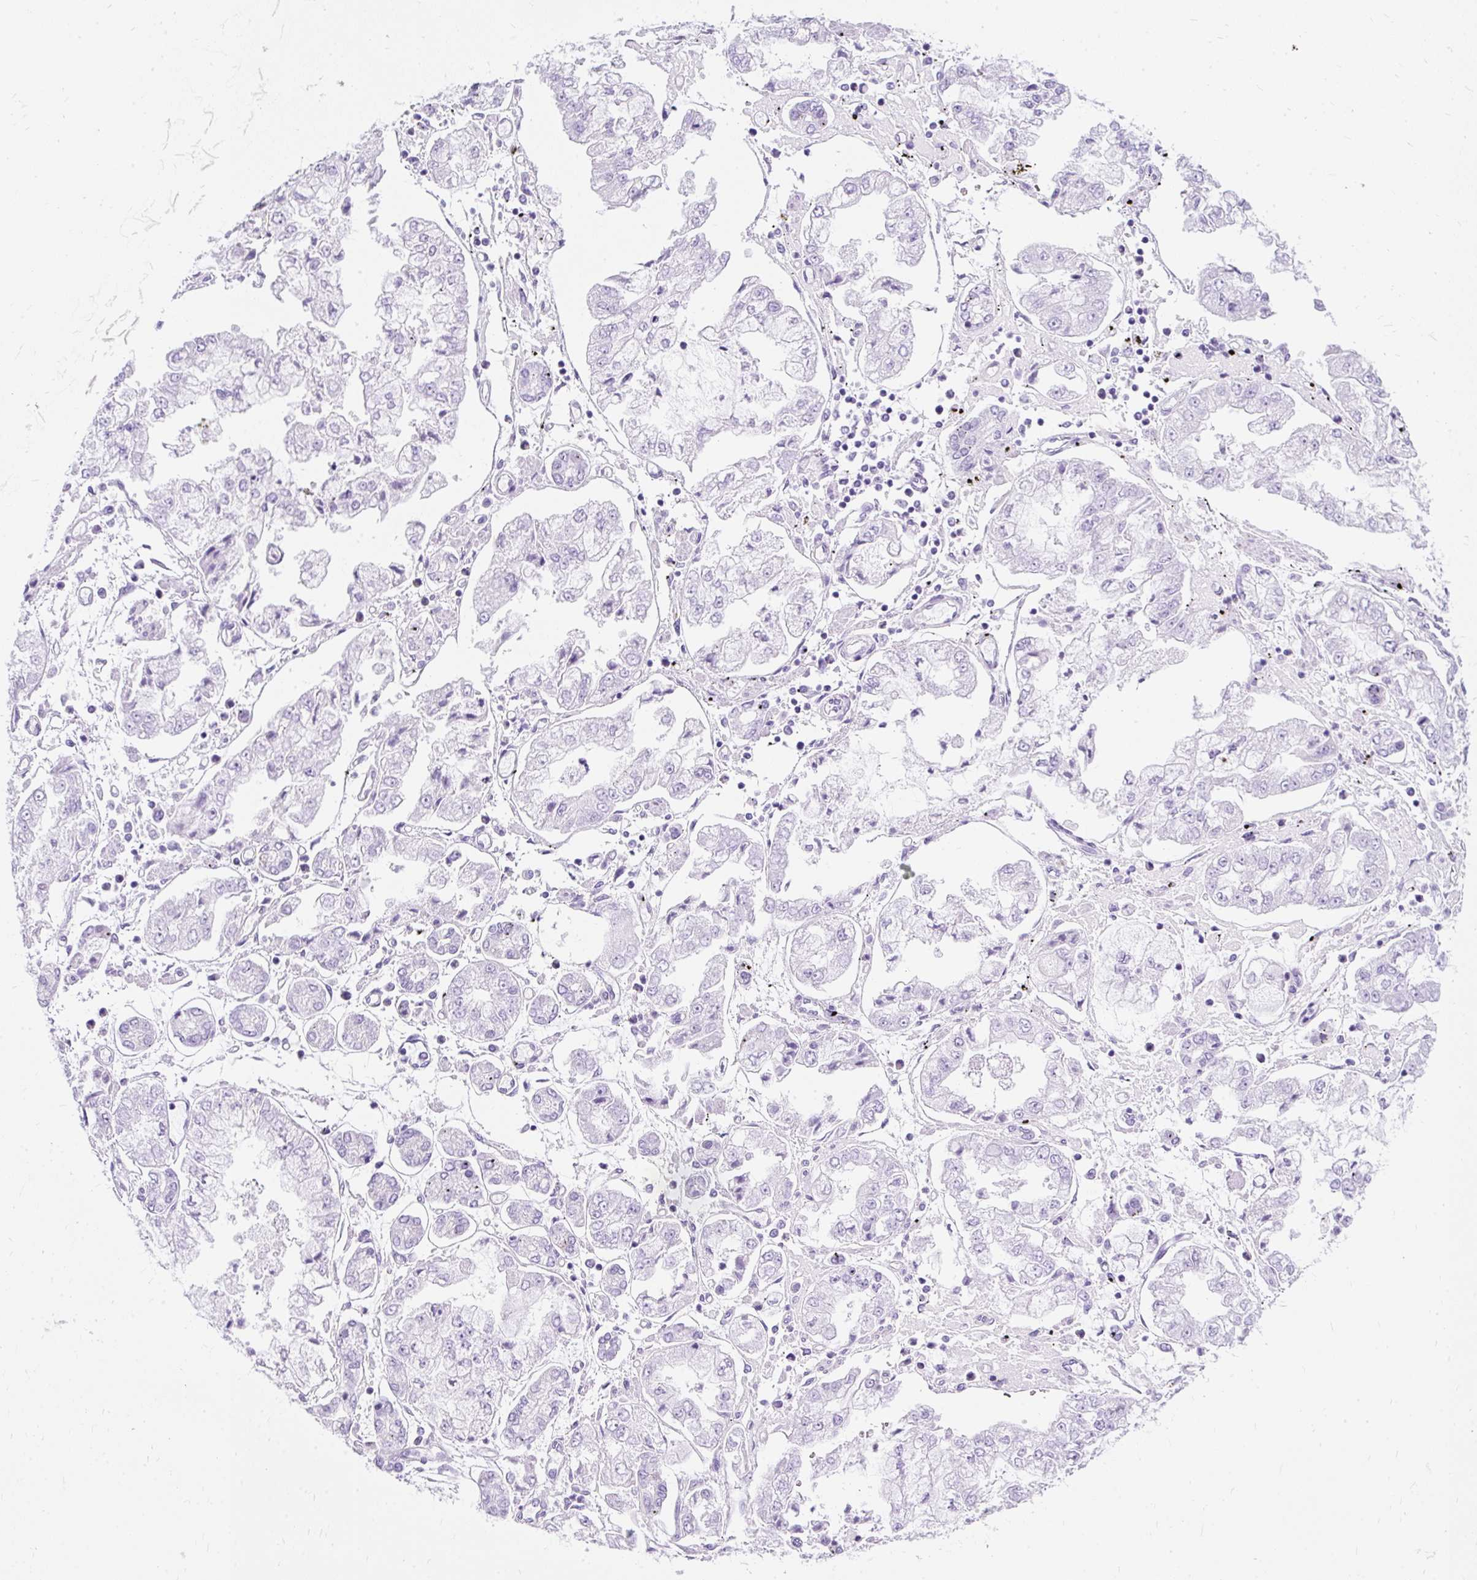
{"staining": {"intensity": "negative", "quantity": "none", "location": "none"}, "tissue": "stomach cancer", "cell_type": "Tumor cells", "image_type": "cancer", "snomed": [{"axis": "morphology", "description": "Adenocarcinoma, NOS"}, {"axis": "topography", "description": "Stomach"}], "caption": "The photomicrograph reveals no significant positivity in tumor cells of stomach cancer (adenocarcinoma).", "gene": "PVALB", "patient": {"sex": "male", "age": 76}}